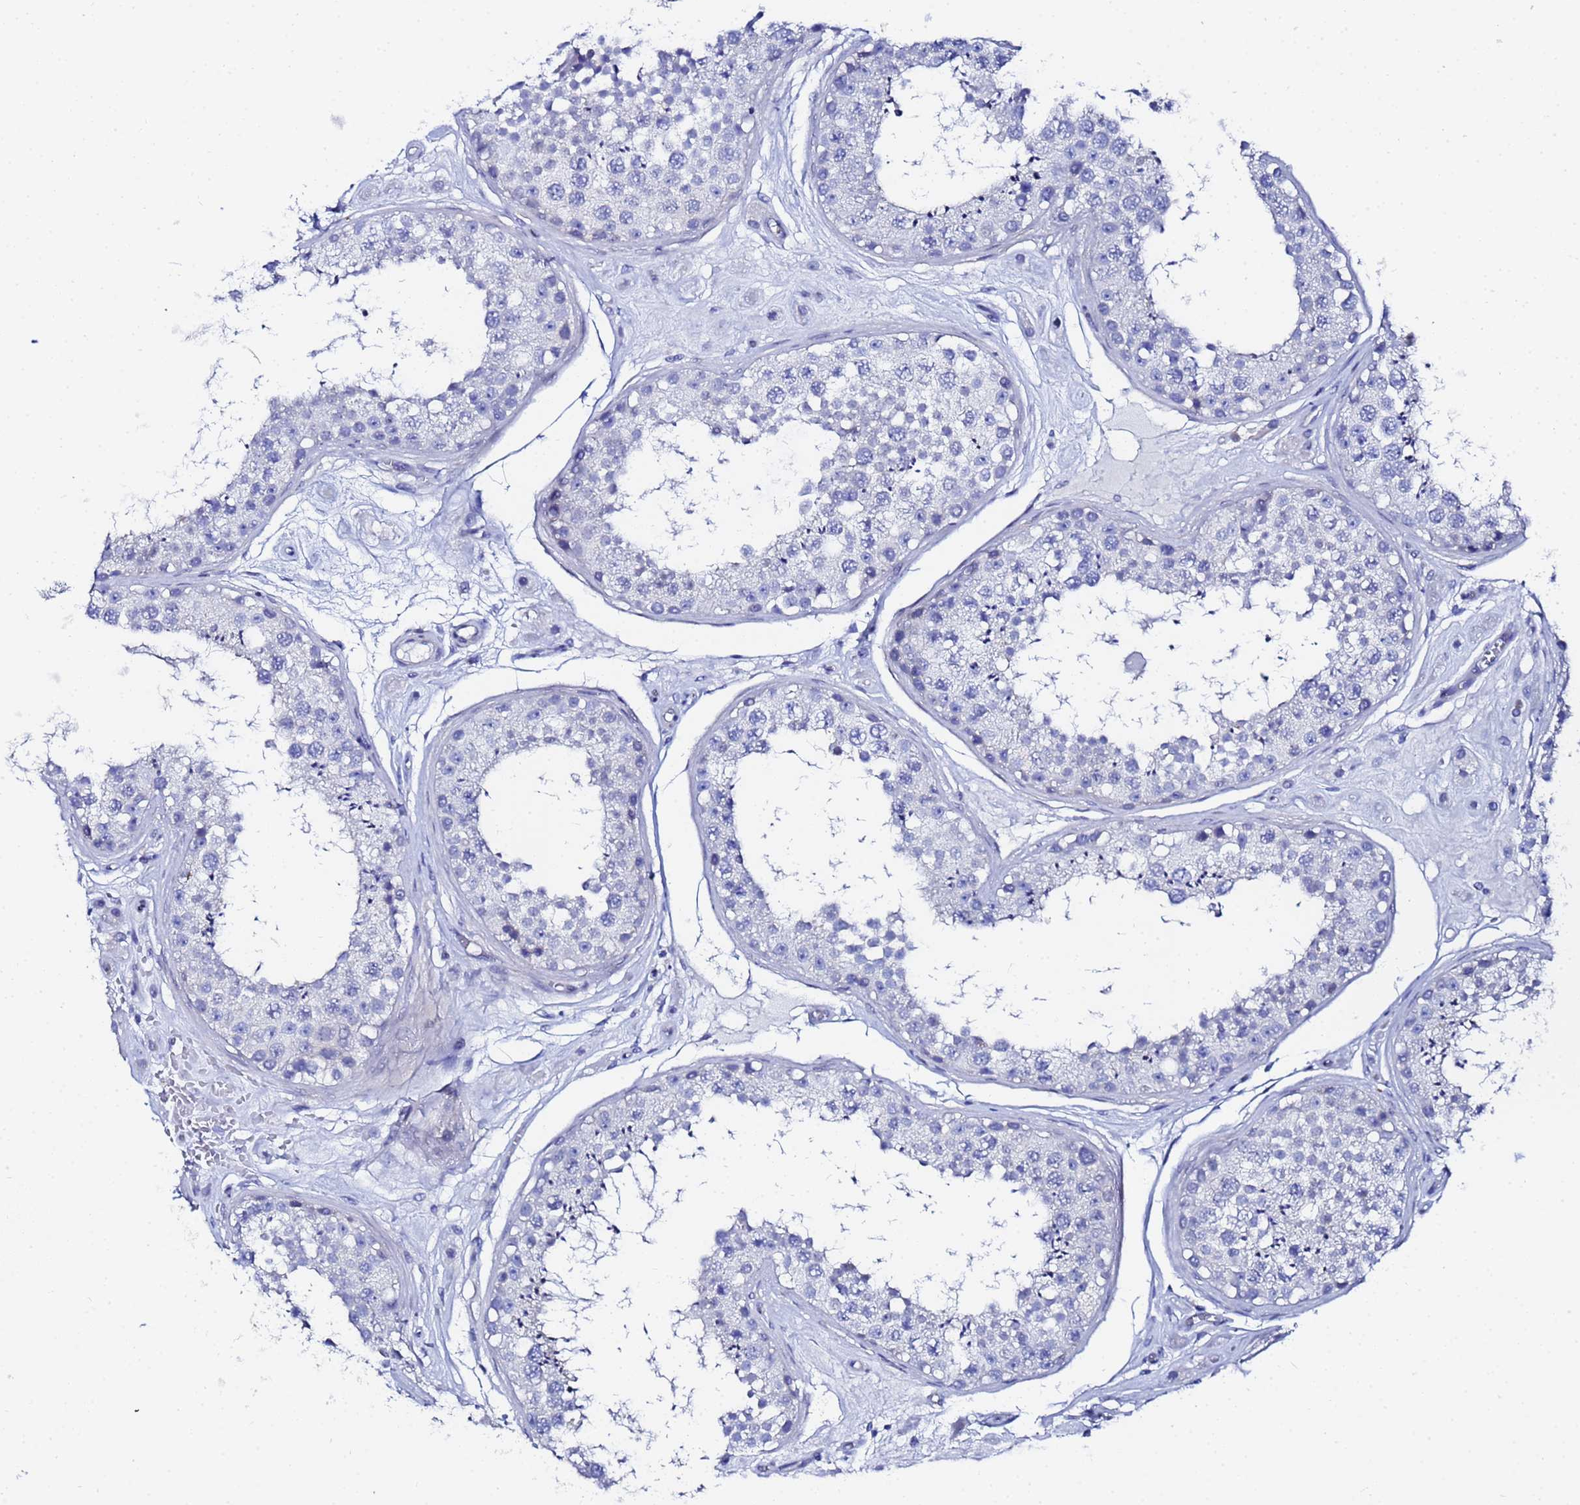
{"staining": {"intensity": "negative", "quantity": "none", "location": "none"}, "tissue": "testis", "cell_type": "Cells in seminiferous ducts", "image_type": "normal", "snomed": [{"axis": "morphology", "description": "Normal tissue, NOS"}, {"axis": "topography", "description": "Testis"}], "caption": "This micrograph is of normal testis stained with immunohistochemistry (IHC) to label a protein in brown with the nuclei are counter-stained blue. There is no staining in cells in seminiferous ducts.", "gene": "ZNF26", "patient": {"sex": "male", "age": 25}}